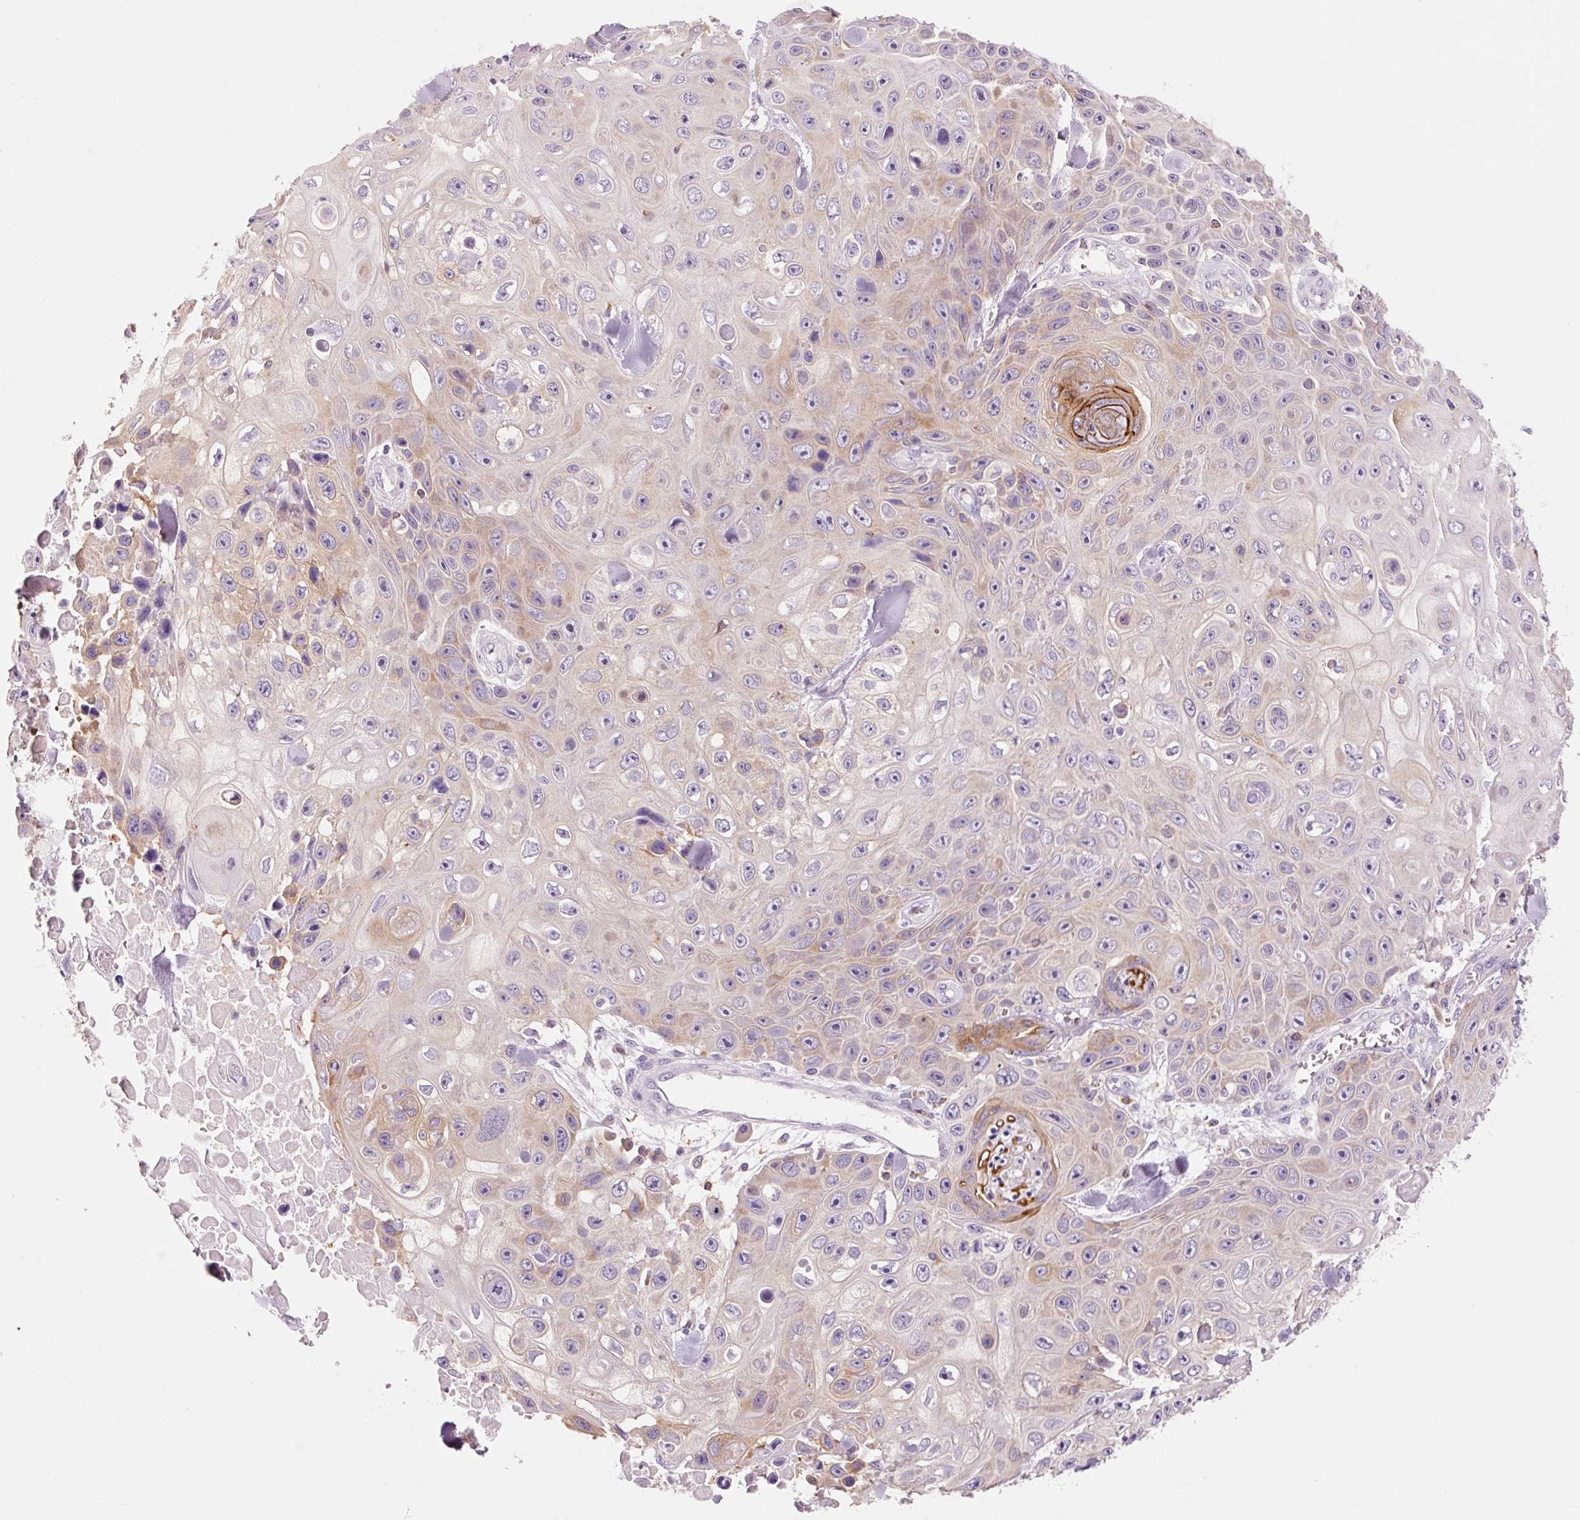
{"staining": {"intensity": "weak", "quantity": "25%-75%", "location": "cytoplasmic/membranous"}, "tissue": "skin cancer", "cell_type": "Tumor cells", "image_type": "cancer", "snomed": [{"axis": "morphology", "description": "Squamous cell carcinoma, NOS"}, {"axis": "topography", "description": "Skin"}], "caption": "There is low levels of weak cytoplasmic/membranous expression in tumor cells of skin squamous cell carcinoma, as demonstrated by immunohistochemical staining (brown color).", "gene": "OR8K1", "patient": {"sex": "male", "age": 82}}